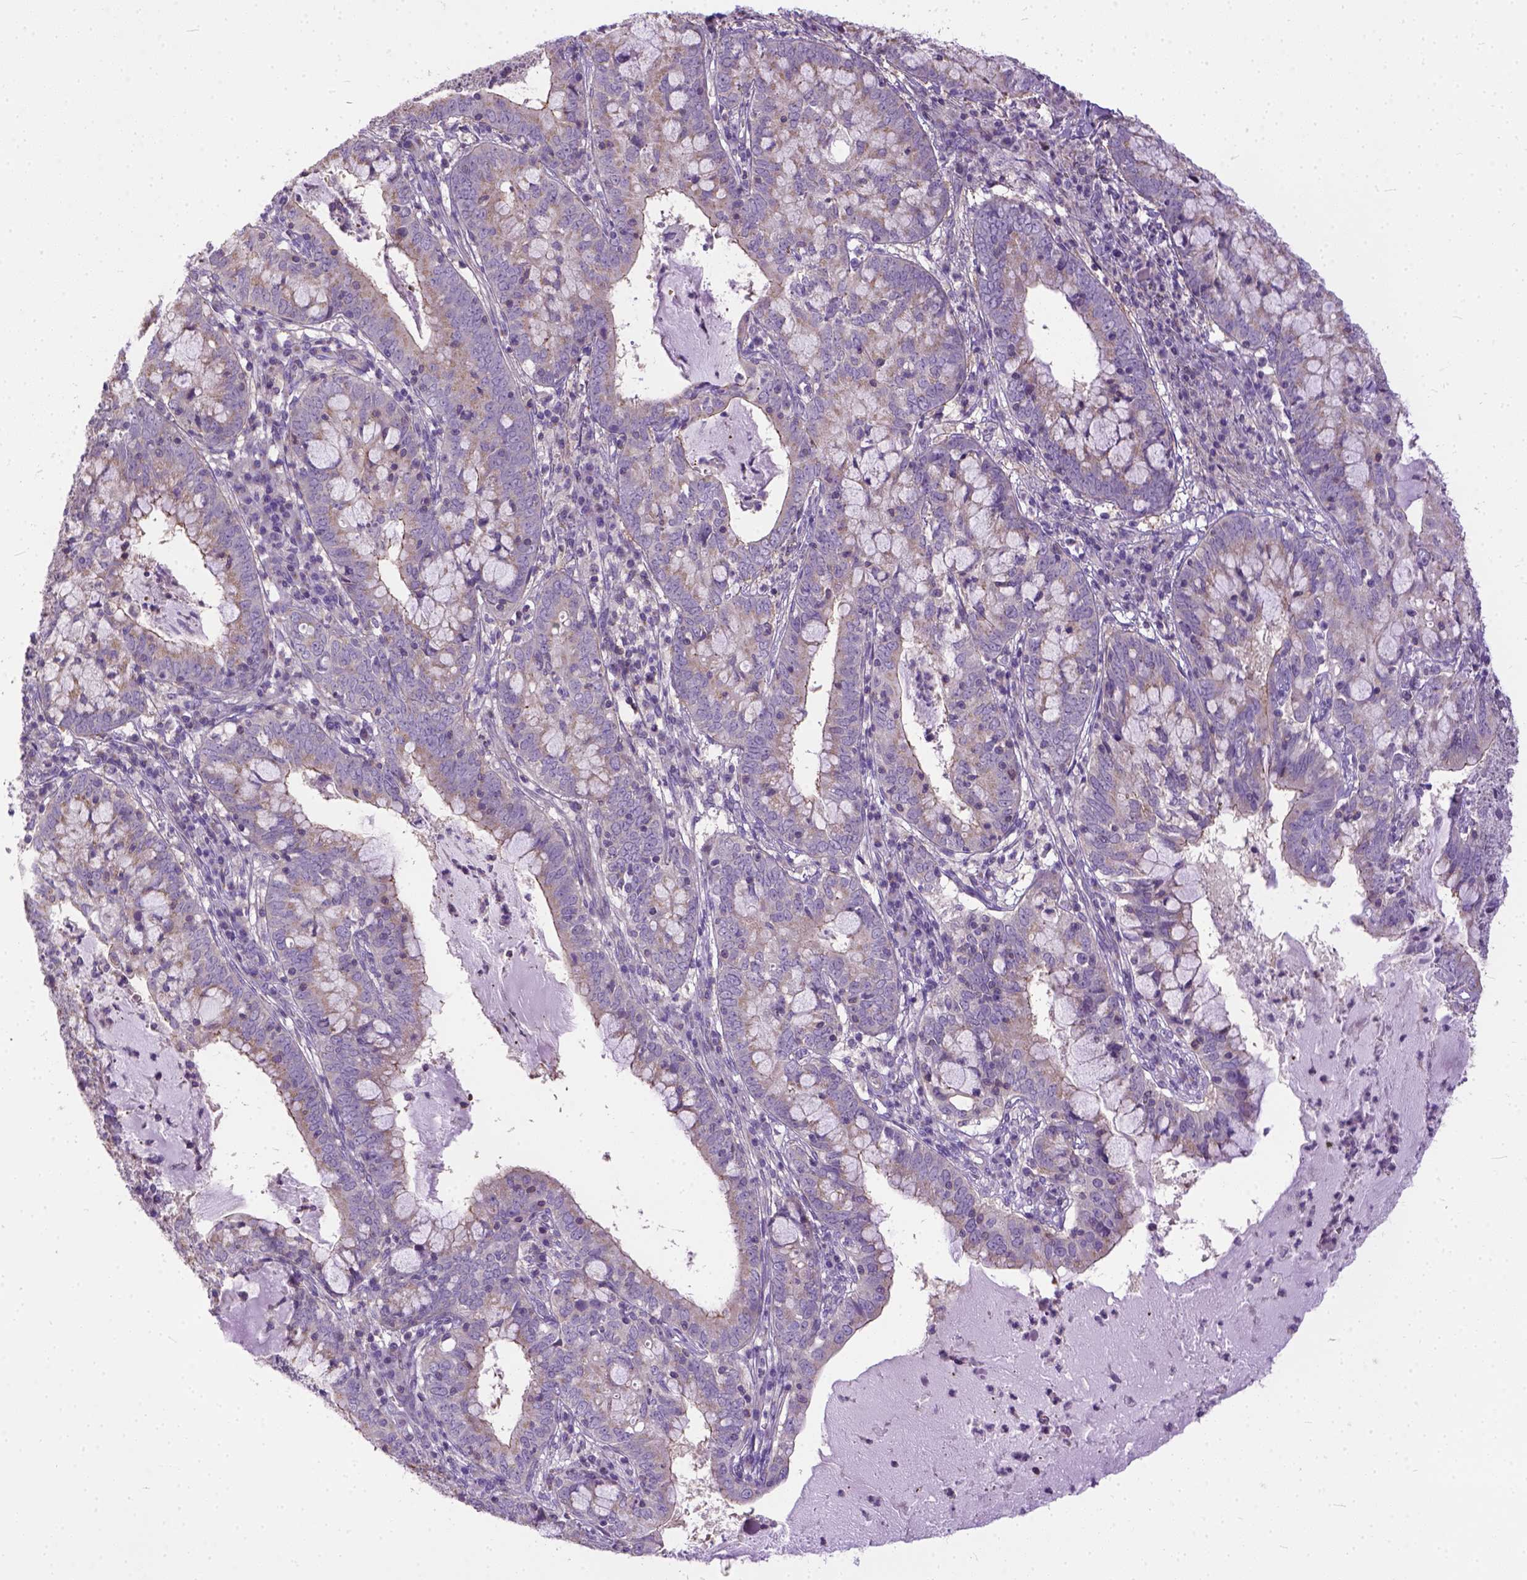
{"staining": {"intensity": "weak", "quantity": "<25%", "location": "cytoplasmic/membranous"}, "tissue": "cervical cancer", "cell_type": "Tumor cells", "image_type": "cancer", "snomed": [{"axis": "morphology", "description": "Adenocarcinoma, NOS"}, {"axis": "topography", "description": "Cervix"}], "caption": "Tumor cells show no significant protein staining in cervical cancer (adenocarcinoma).", "gene": "BANF2", "patient": {"sex": "female", "age": 40}}